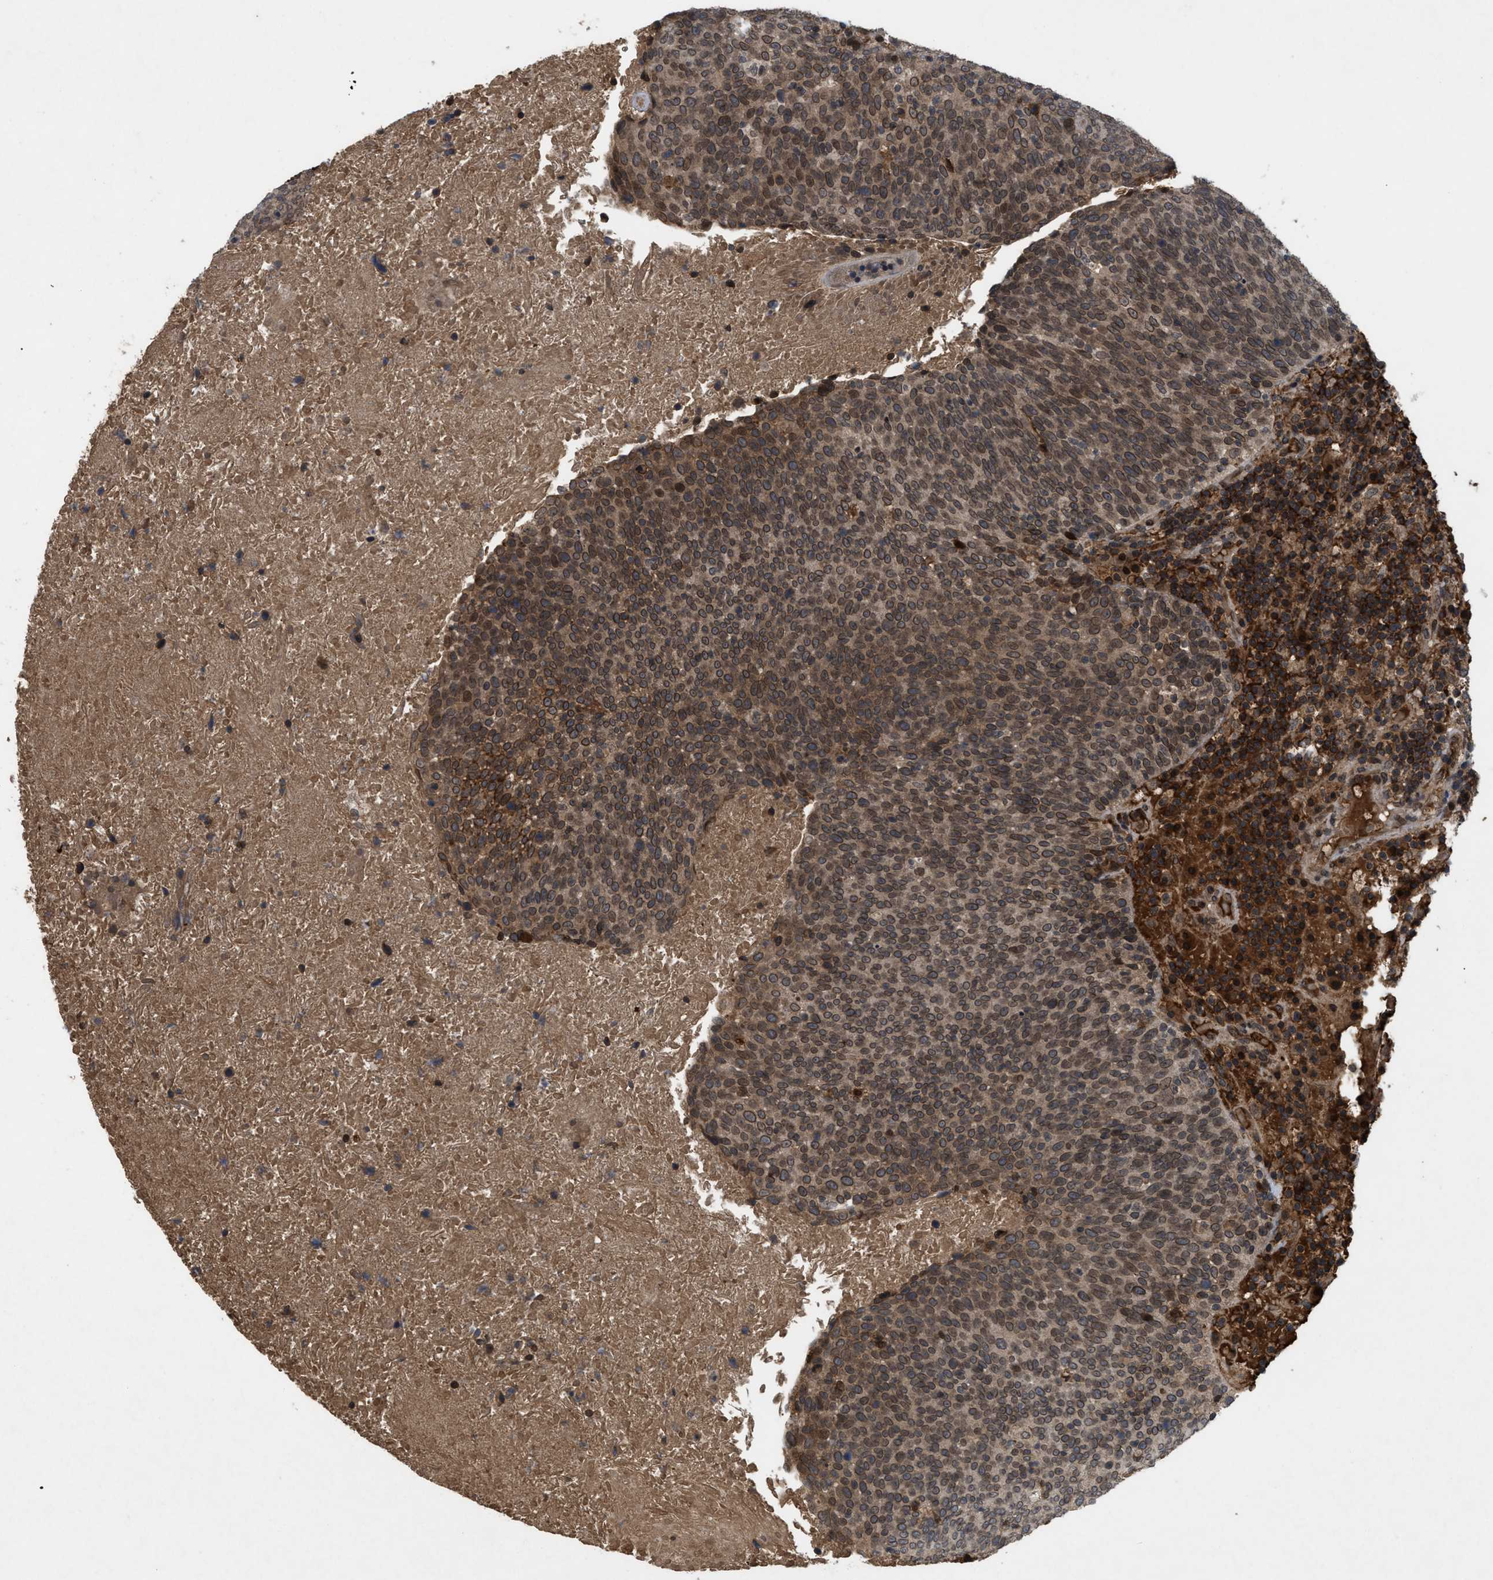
{"staining": {"intensity": "moderate", "quantity": ">75%", "location": "cytoplasmic/membranous,nuclear"}, "tissue": "head and neck cancer", "cell_type": "Tumor cells", "image_type": "cancer", "snomed": [{"axis": "morphology", "description": "Squamous cell carcinoma, NOS"}, {"axis": "morphology", "description": "Squamous cell carcinoma, metastatic, NOS"}, {"axis": "topography", "description": "Lymph node"}, {"axis": "topography", "description": "Head-Neck"}], "caption": "Immunohistochemical staining of head and neck cancer reveals moderate cytoplasmic/membranous and nuclear protein positivity in about >75% of tumor cells.", "gene": "CRY1", "patient": {"sex": "male", "age": 62}}